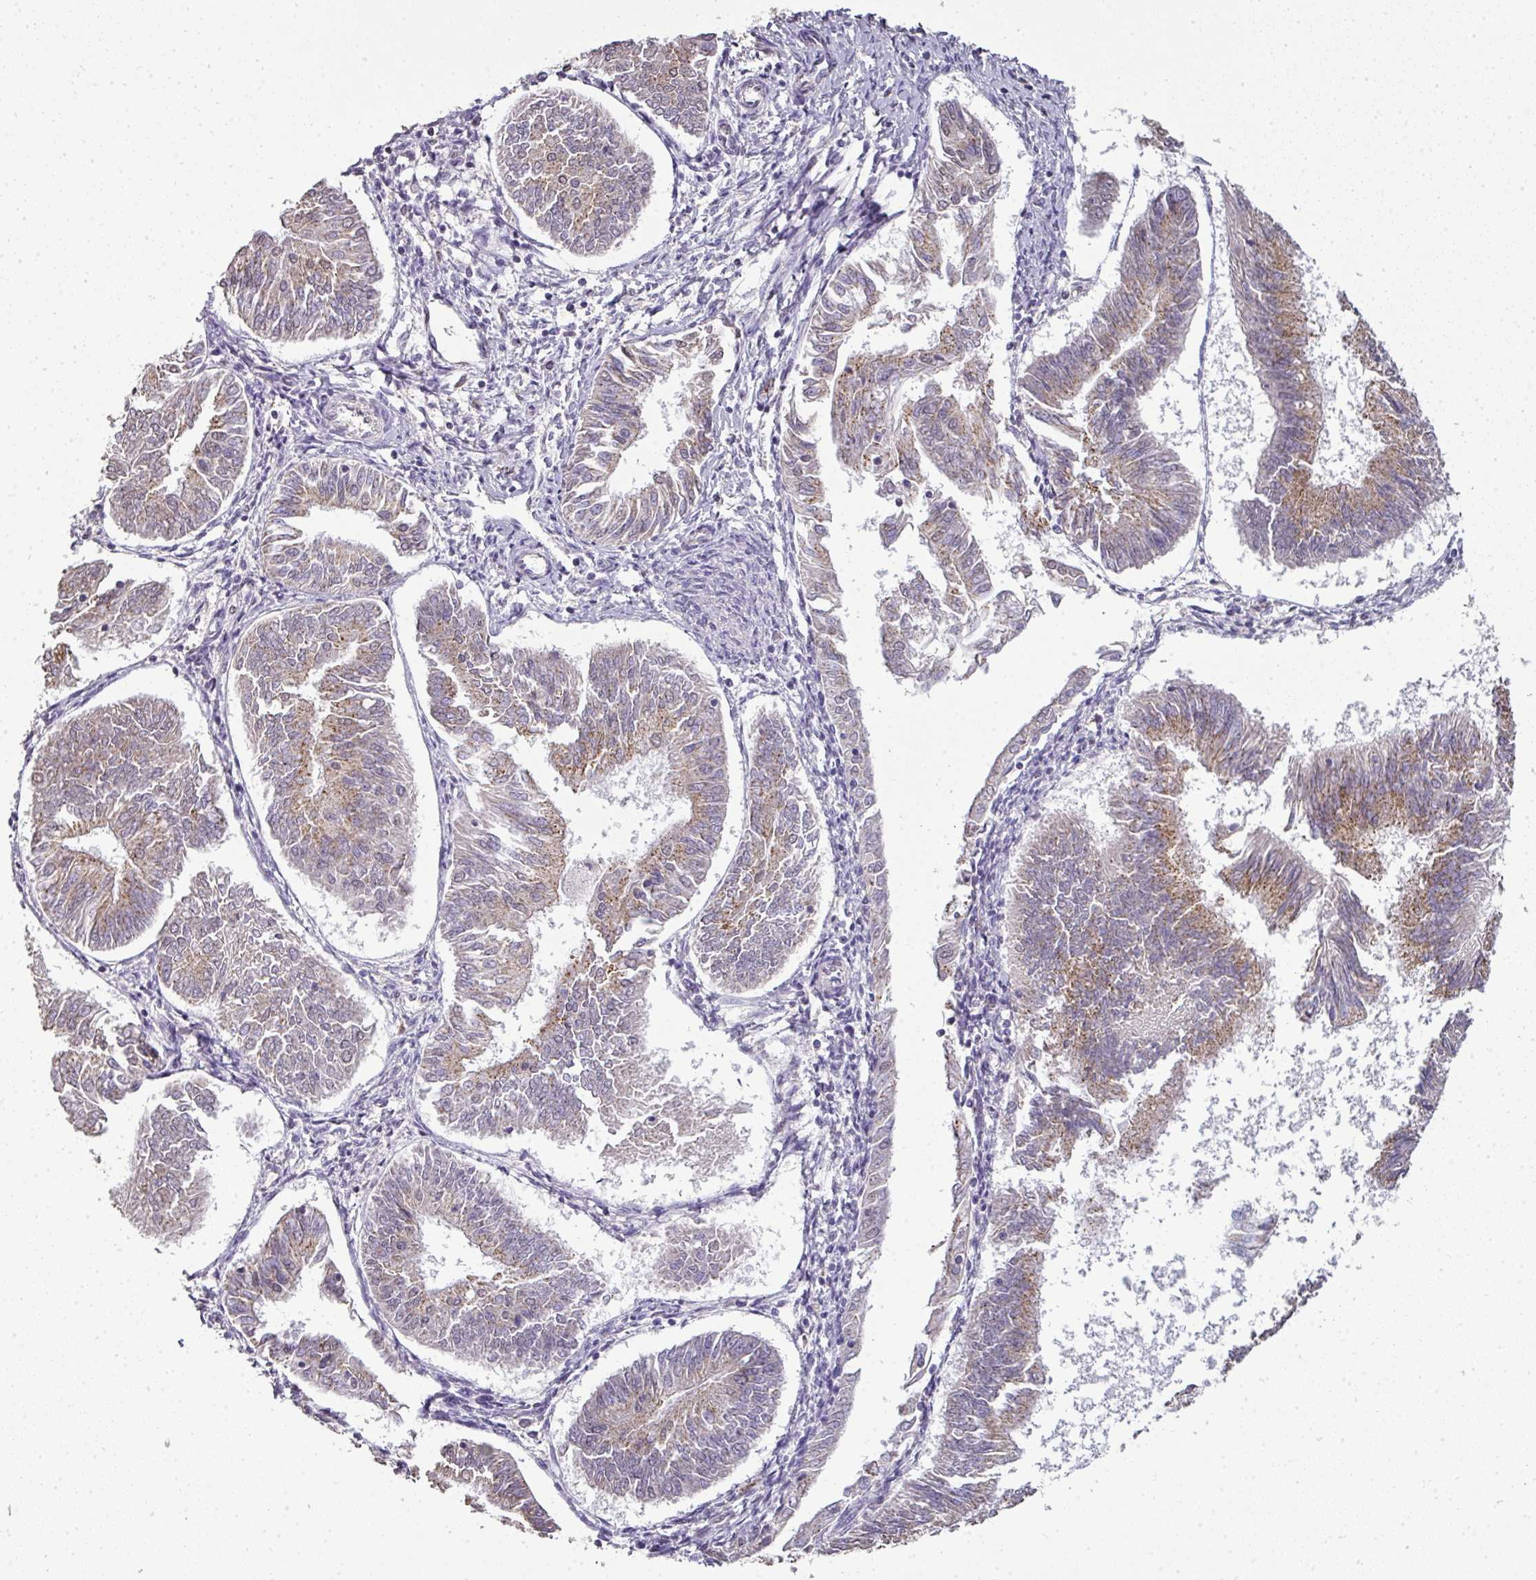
{"staining": {"intensity": "weak", "quantity": "<25%", "location": "cytoplasmic/membranous"}, "tissue": "endometrial cancer", "cell_type": "Tumor cells", "image_type": "cancer", "snomed": [{"axis": "morphology", "description": "Adenocarcinoma, NOS"}, {"axis": "topography", "description": "Endometrium"}], "caption": "A high-resolution photomicrograph shows immunohistochemistry staining of adenocarcinoma (endometrial), which exhibits no significant expression in tumor cells.", "gene": "JPH2", "patient": {"sex": "female", "age": 58}}